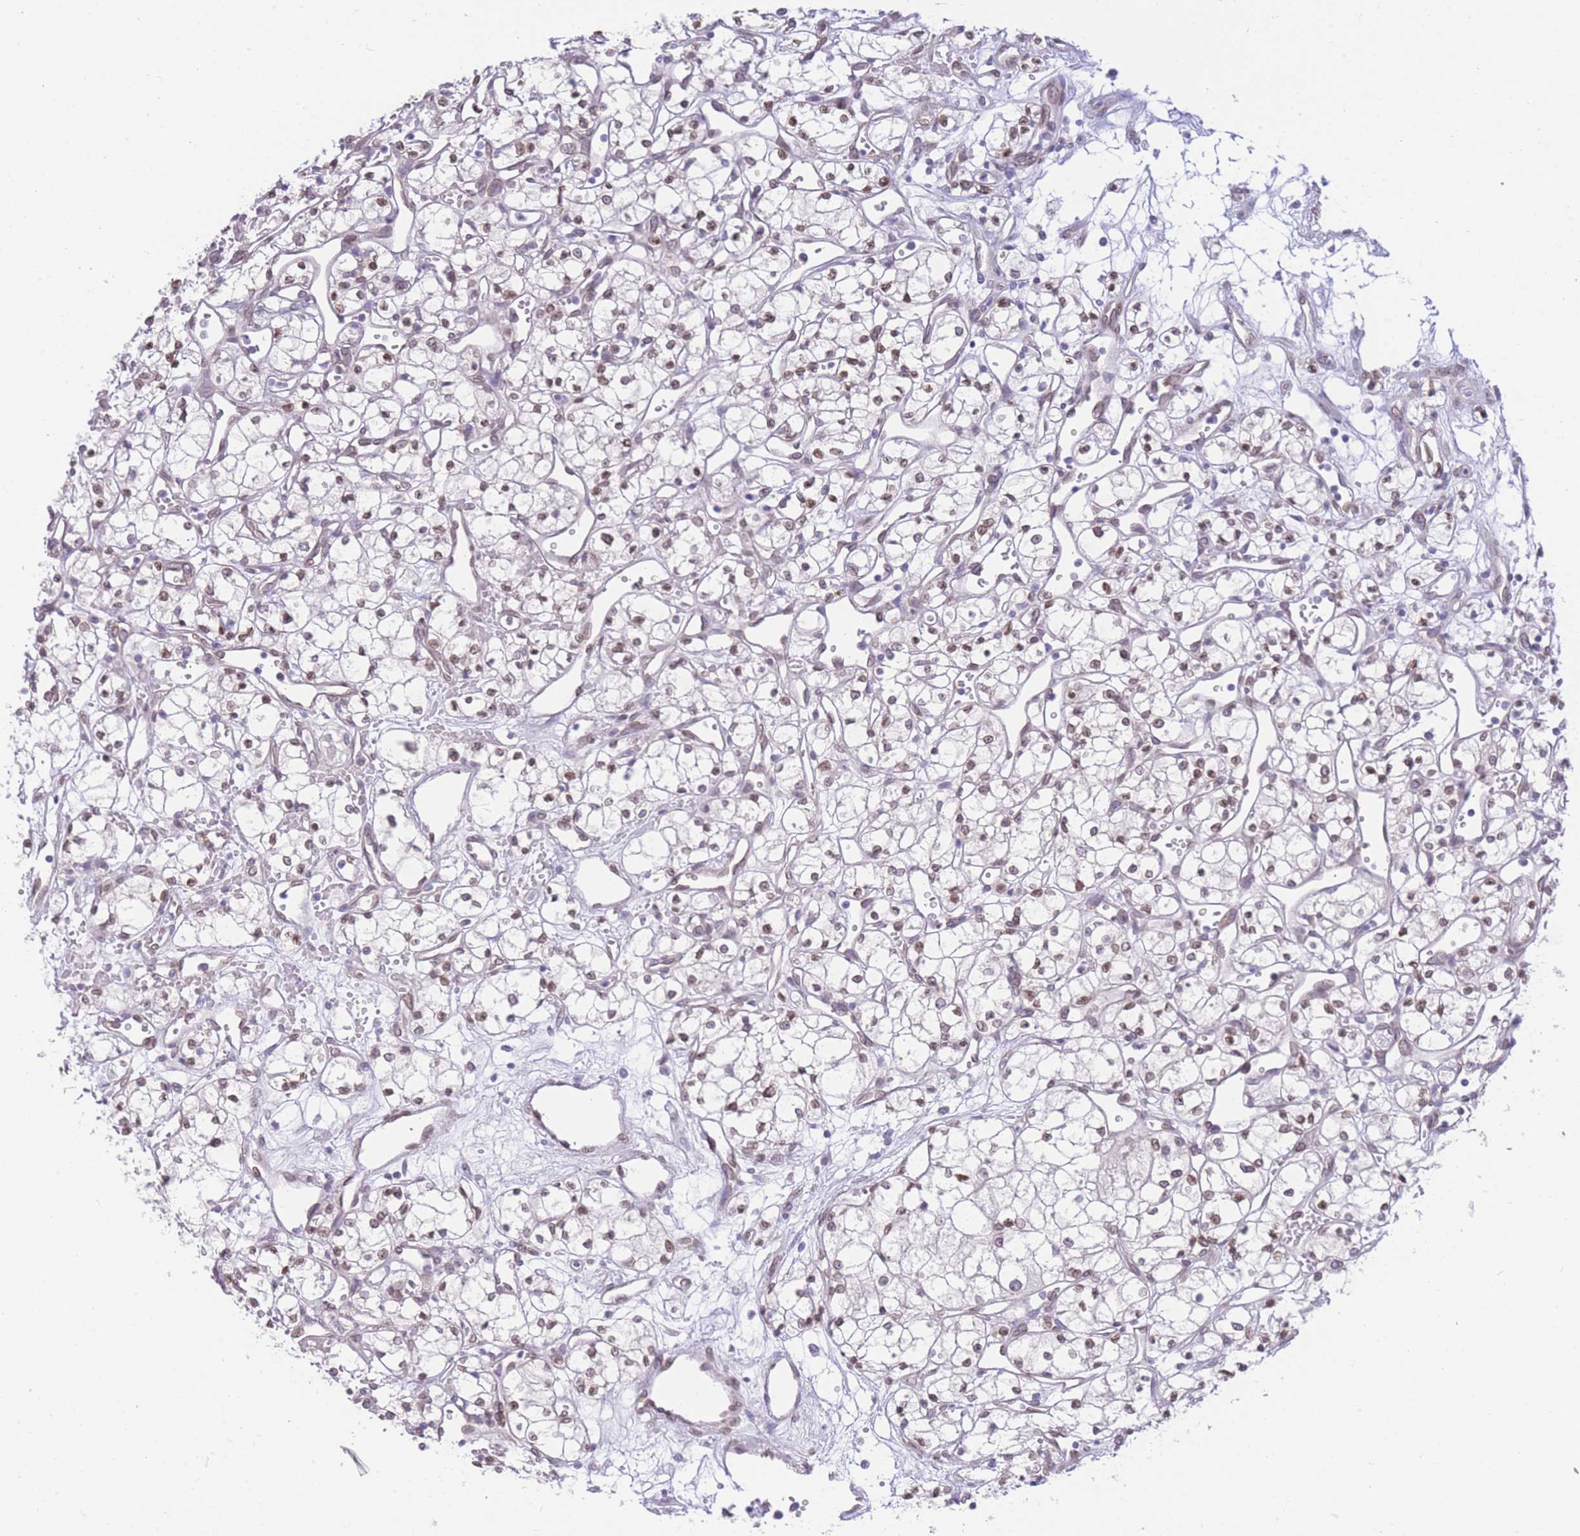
{"staining": {"intensity": "moderate", "quantity": ">75%", "location": "nuclear"}, "tissue": "renal cancer", "cell_type": "Tumor cells", "image_type": "cancer", "snomed": [{"axis": "morphology", "description": "Adenocarcinoma, NOS"}, {"axis": "topography", "description": "Kidney"}], "caption": "Renal cancer (adenocarcinoma) tissue reveals moderate nuclear positivity in about >75% of tumor cells, visualized by immunohistochemistry. The staining was performed using DAB (3,3'-diaminobenzidine), with brown indicating positive protein expression. Nuclei are stained blue with hematoxylin.", "gene": "OR10AD1", "patient": {"sex": "male", "age": 59}}